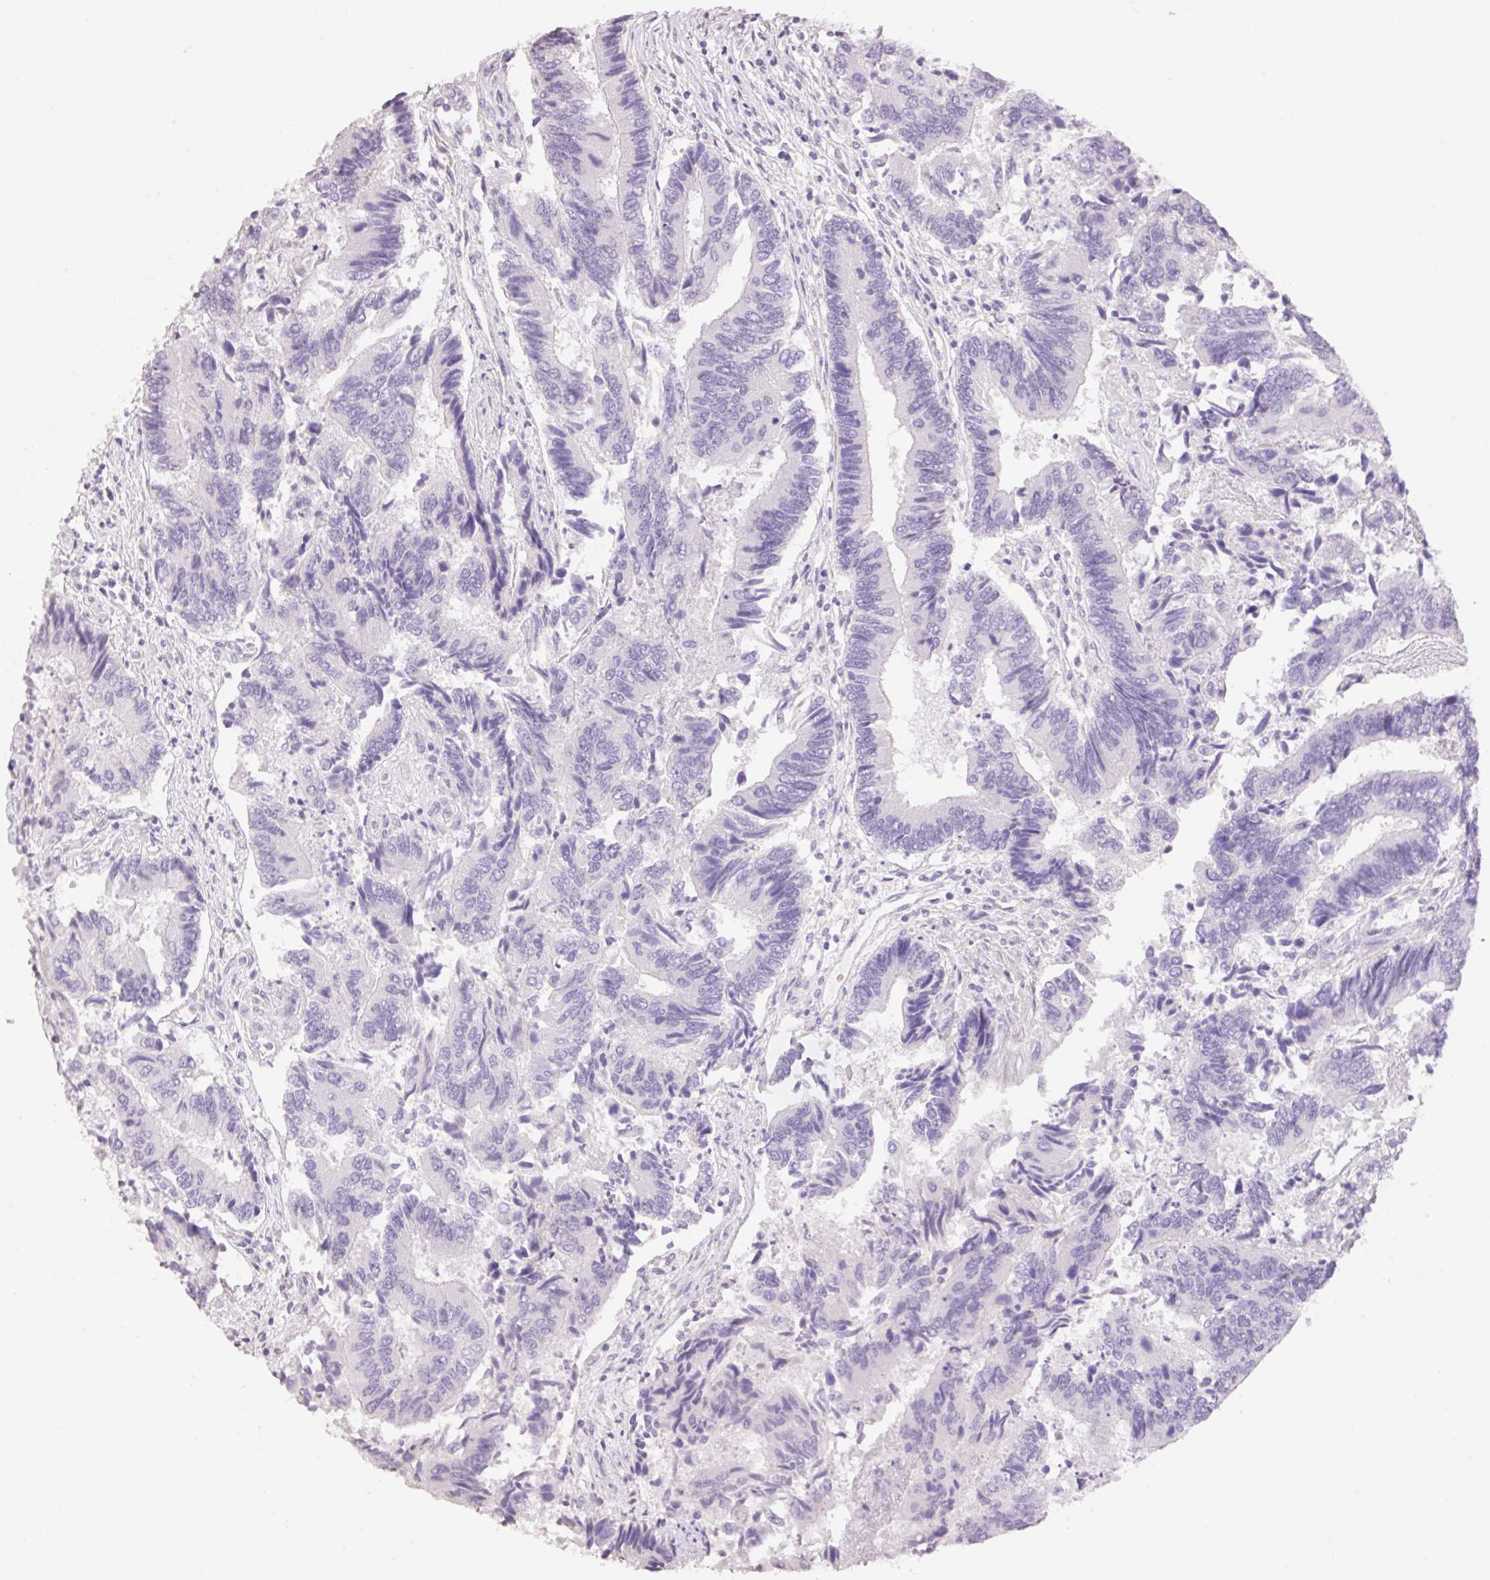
{"staining": {"intensity": "negative", "quantity": "none", "location": "none"}, "tissue": "colorectal cancer", "cell_type": "Tumor cells", "image_type": "cancer", "snomed": [{"axis": "morphology", "description": "Adenocarcinoma, NOS"}, {"axis": "topography", "description": "Colon"}], "caption": "This photomicrograph is of adenocarcinoma (colorectal) stained with IHC to label a protein in brown with the nuclei are counter-stained blue. There is no staining in tumor cells.", "gene": "HCRTR2", "patient": {"sex": "female", "age": 67}}